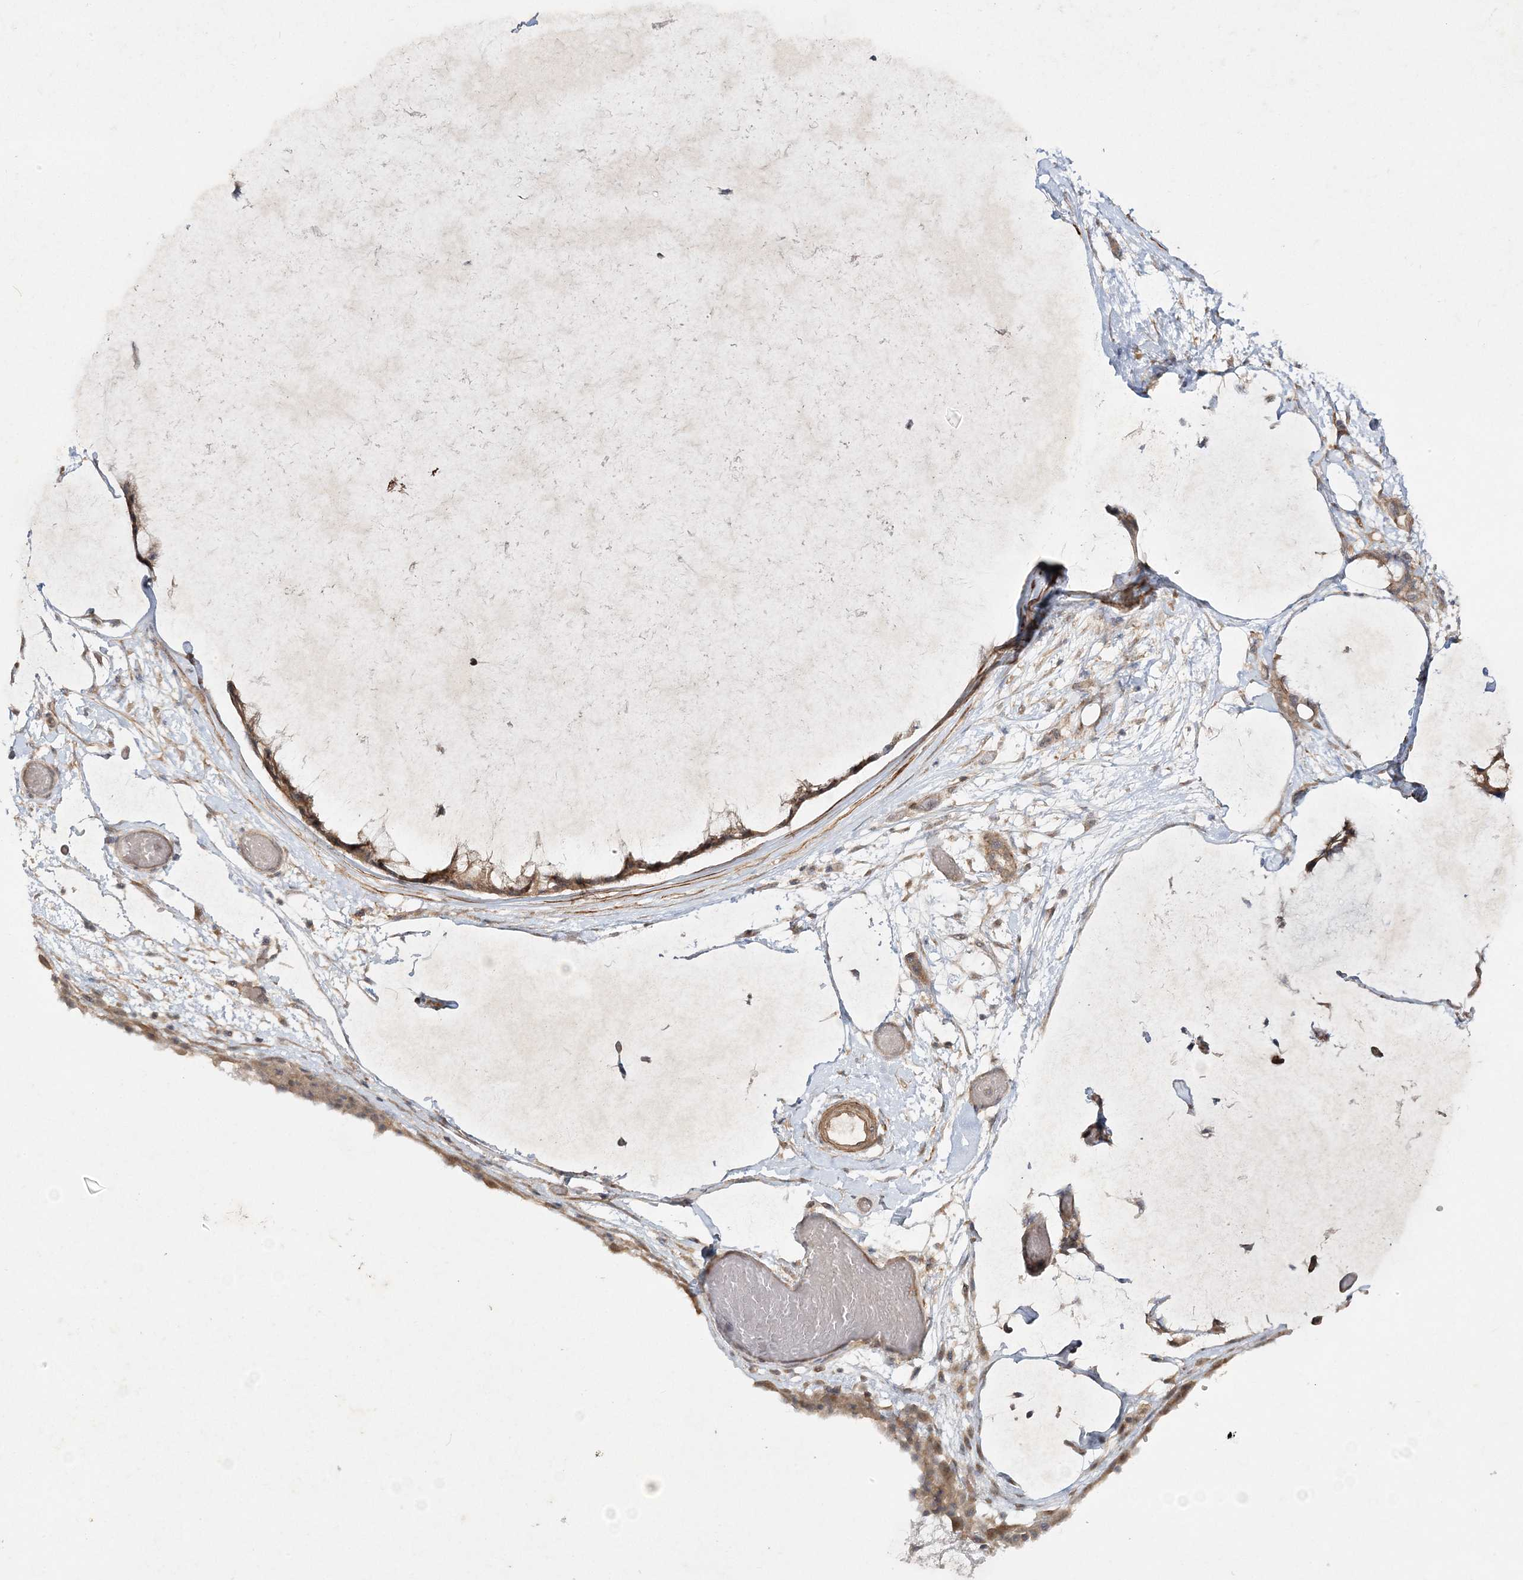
{"staining": {"intensity": "moderate", "quantity": ">75%", "location": "cytoplasmic/membranous"}, "tissue": "ovarian cancer", "cell_type": "Tumor cells", "image_type": "cancer", "snomed": [{"axis": "morphology", "description": "Cystadenocarcinoma, mucinous, NOS"}, {"axis": "topography", "description": "Ovary"}], "caption": "High-magnification brightfield microscopy of ovarian cancer stained with DAB (3,3'-diaminobenzidine) (brown) and counterstained with hematoxylin (blue). tumor cells exhibit moderate cytoplasmic/membranous positivity is present in approximately>75% of cells. The protein of interest is shown in brown color, while the nuclei are stained blue.", "gene": "MOCS2", "patient": {"sex": "female", "age": 39}}